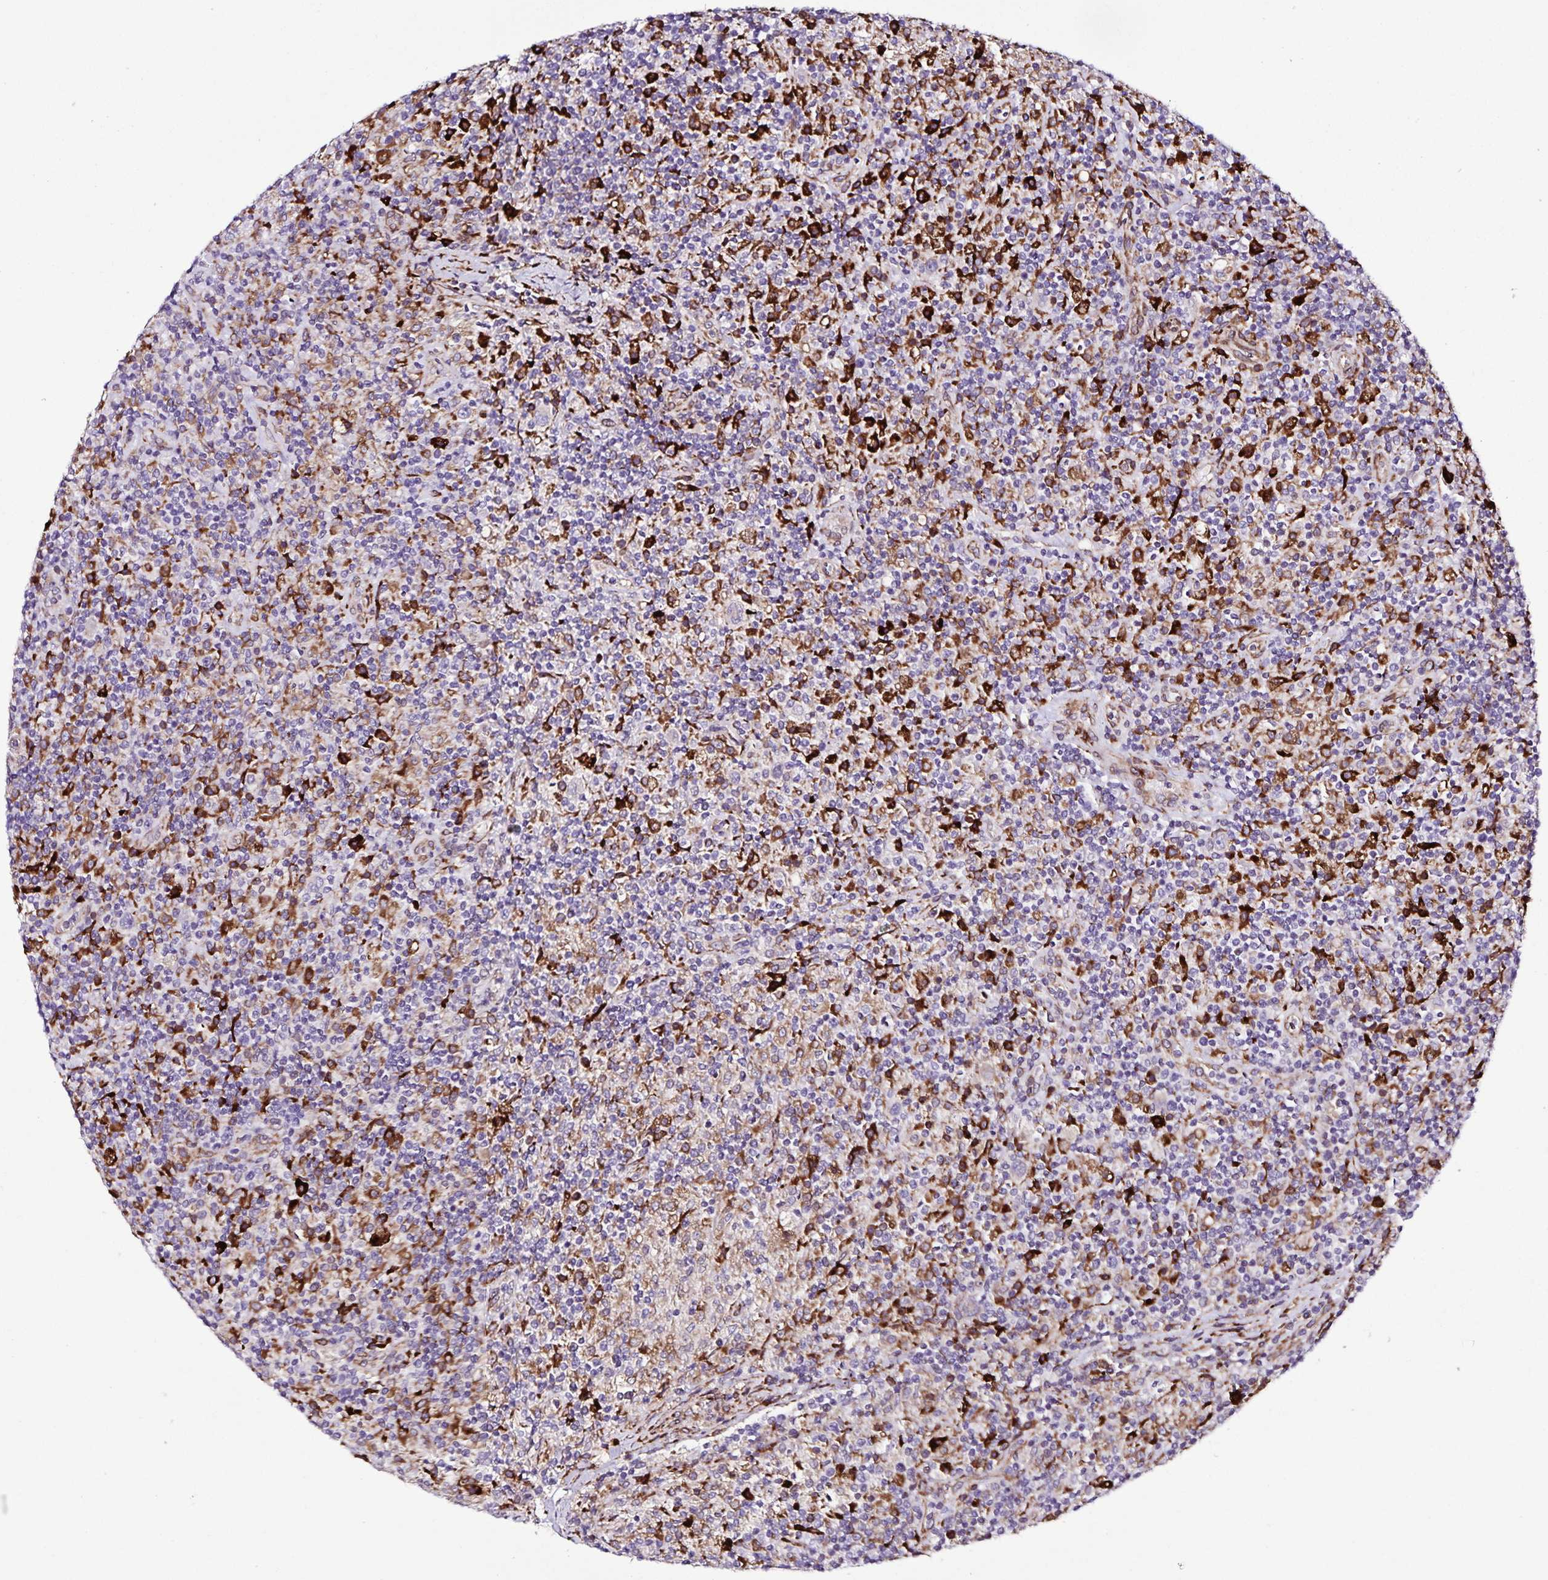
{"staining": {"intensity": "negative", "quantity": "none", "location": "none"}, "tissue": "lymphoma", "cell_type": "Tumor cells", "image_type": "cancer", "snomed": [{"axis": "morphology", "description": "Hodgkin's disease, NOS"}, {"axis": "topography", "description": "Lymph node"}], "caption": "An image of lymphoma stained for a protein exhibits no brown staining in tumor cells.", "gene": "OSBPL5", "patient": {"sex": "male", "age": 70}}